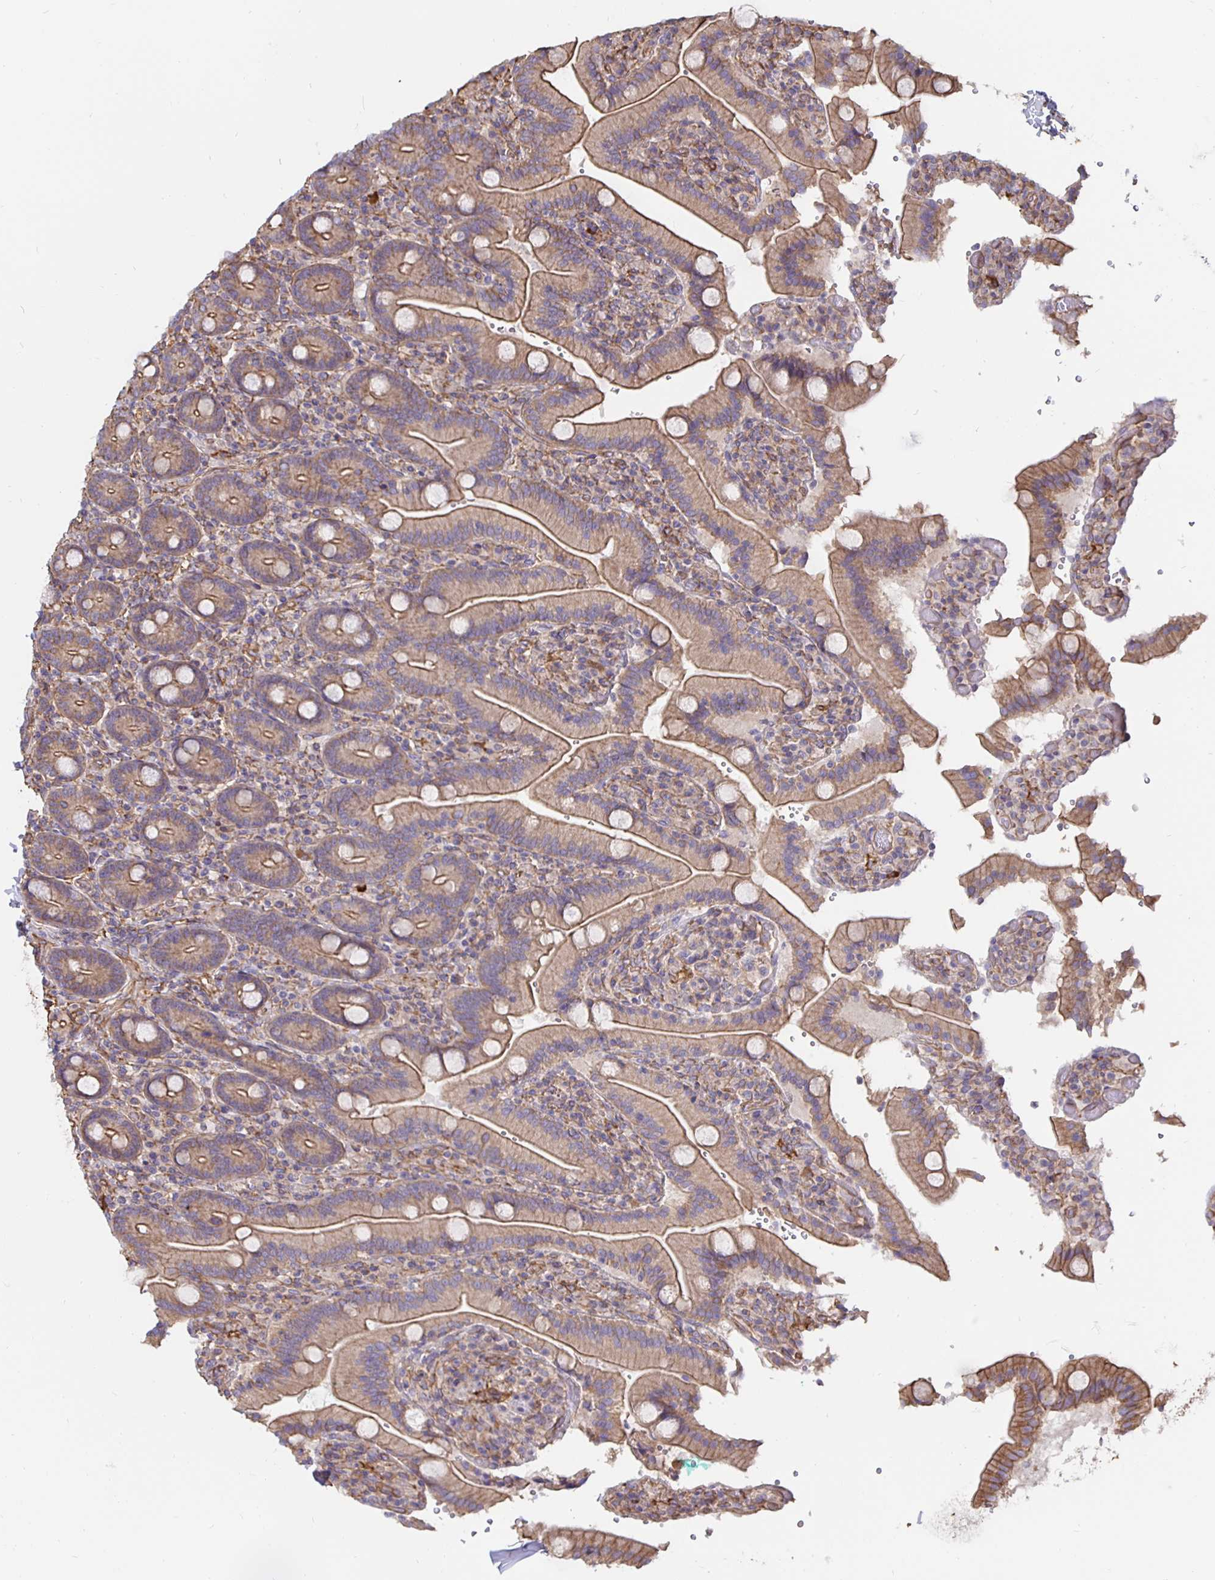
{"staining": {"intensity": "moderate", "quantity": ">75%", "location": "cytoplasmic/membranous"}, "tissue": "duodenum", "cell_type": "Glandular cells", "image_type": "normal", "snomed": [{"axis": "morphology", "description": "Normal tissue, NOS"}, {"axis": "topography", "description": "Duodenum"}], "caption": "Duodenum stained for a protein exhibits moderate cytoplasmic/membranous positivity in glandular cells.", "gene": "ARHGEF39", "patient": {"sex": "female", "age": 62}}